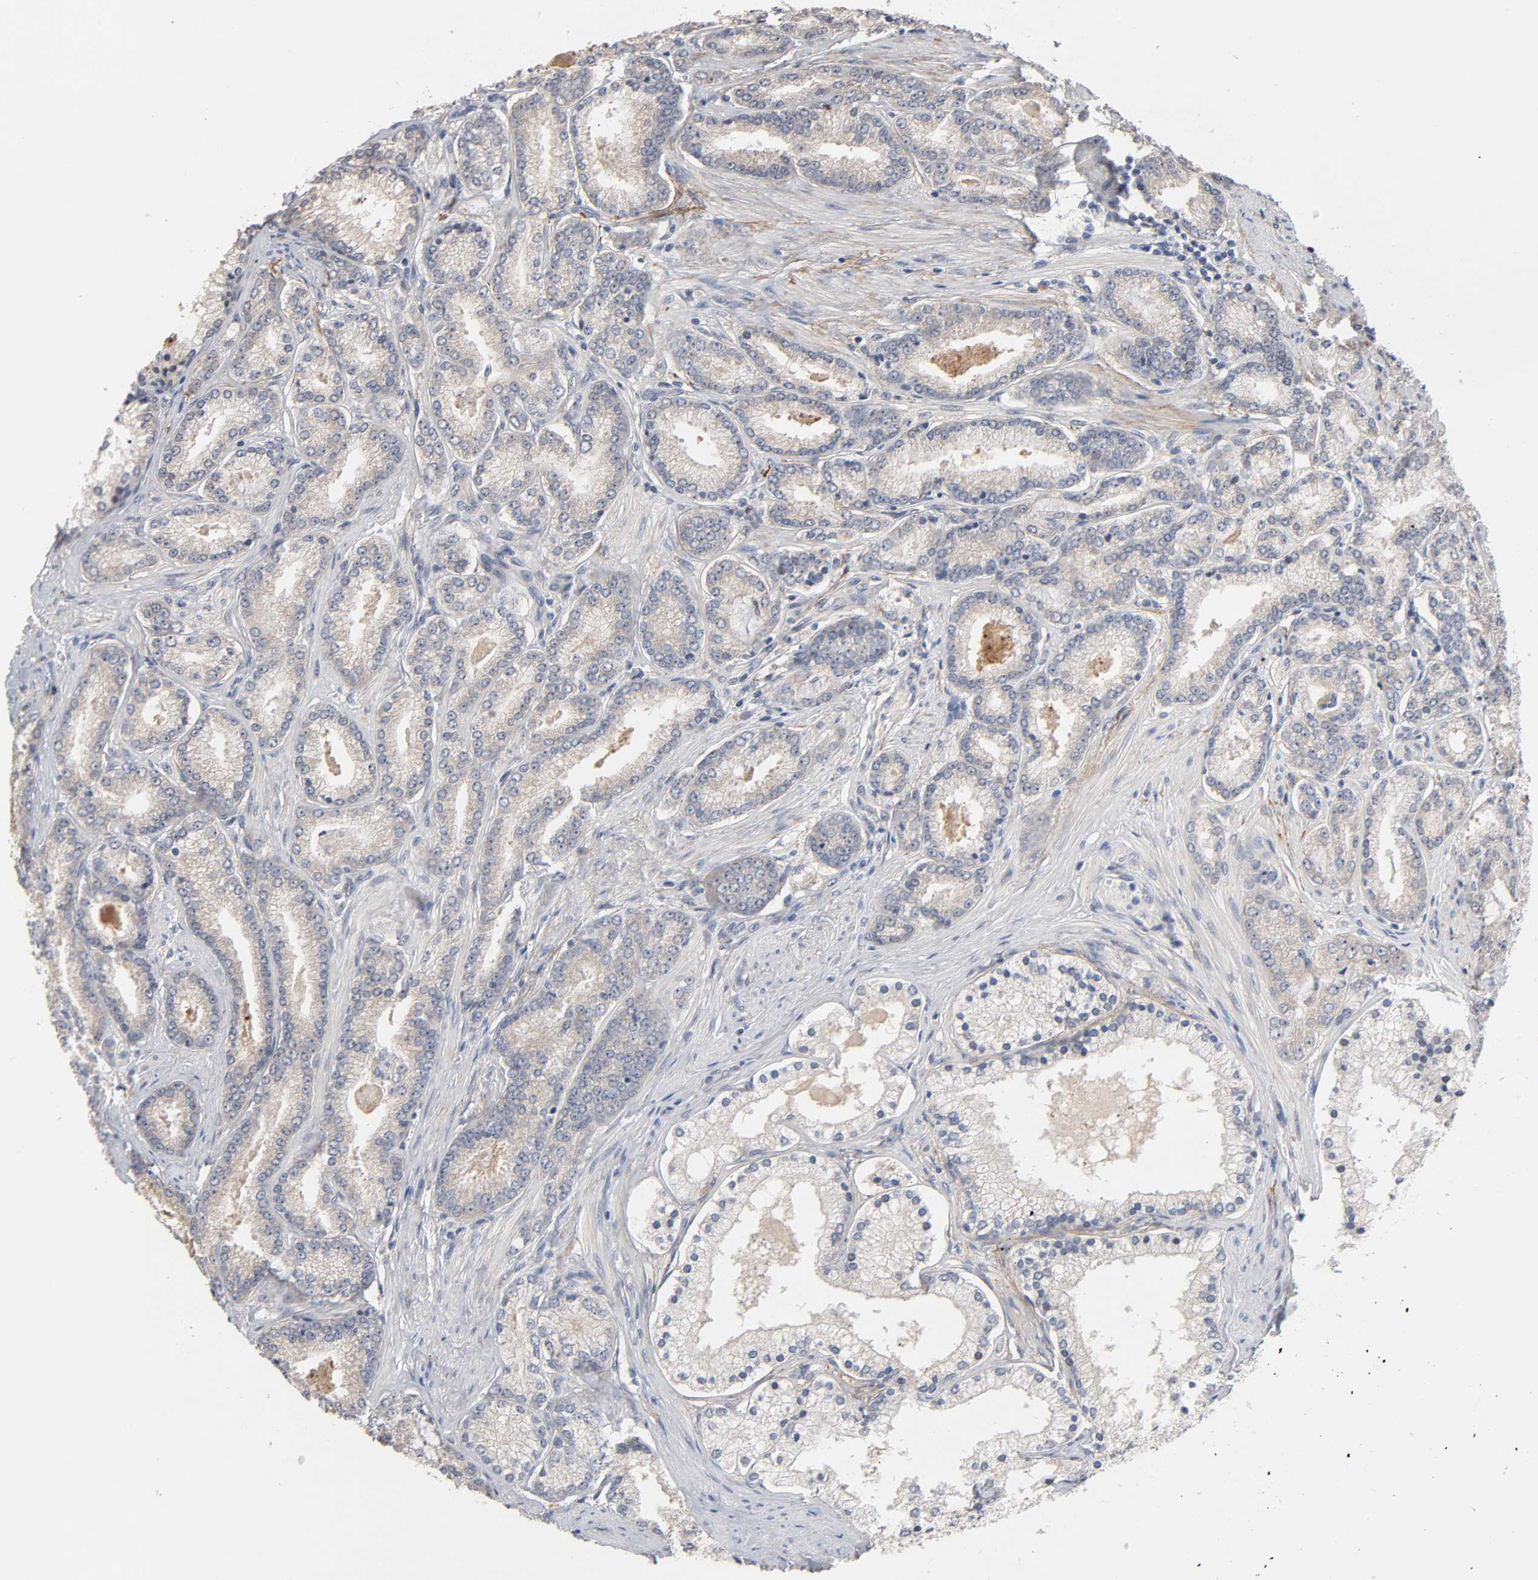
{"staining": {"intensity": "negative", "quantity": "none", "location": "none"}, "tissue": "prostate cancer", "cell_type": "Tumor cells", "image_type": "cancer", "snomed": [{"axis": "morphology", "description": "Adenocarcinoma, Low grade"}, {"axis": "topography", "description": "Prostate"}], "caption": "High magnification brightfield microscopy of prostate cancer stained with DAB (brown) and counterstained with hematoxylin (blue): tumor cells show no significant positivity.", "gene": "HDLBP", "patient": {"sex": "male", "age": 71}}